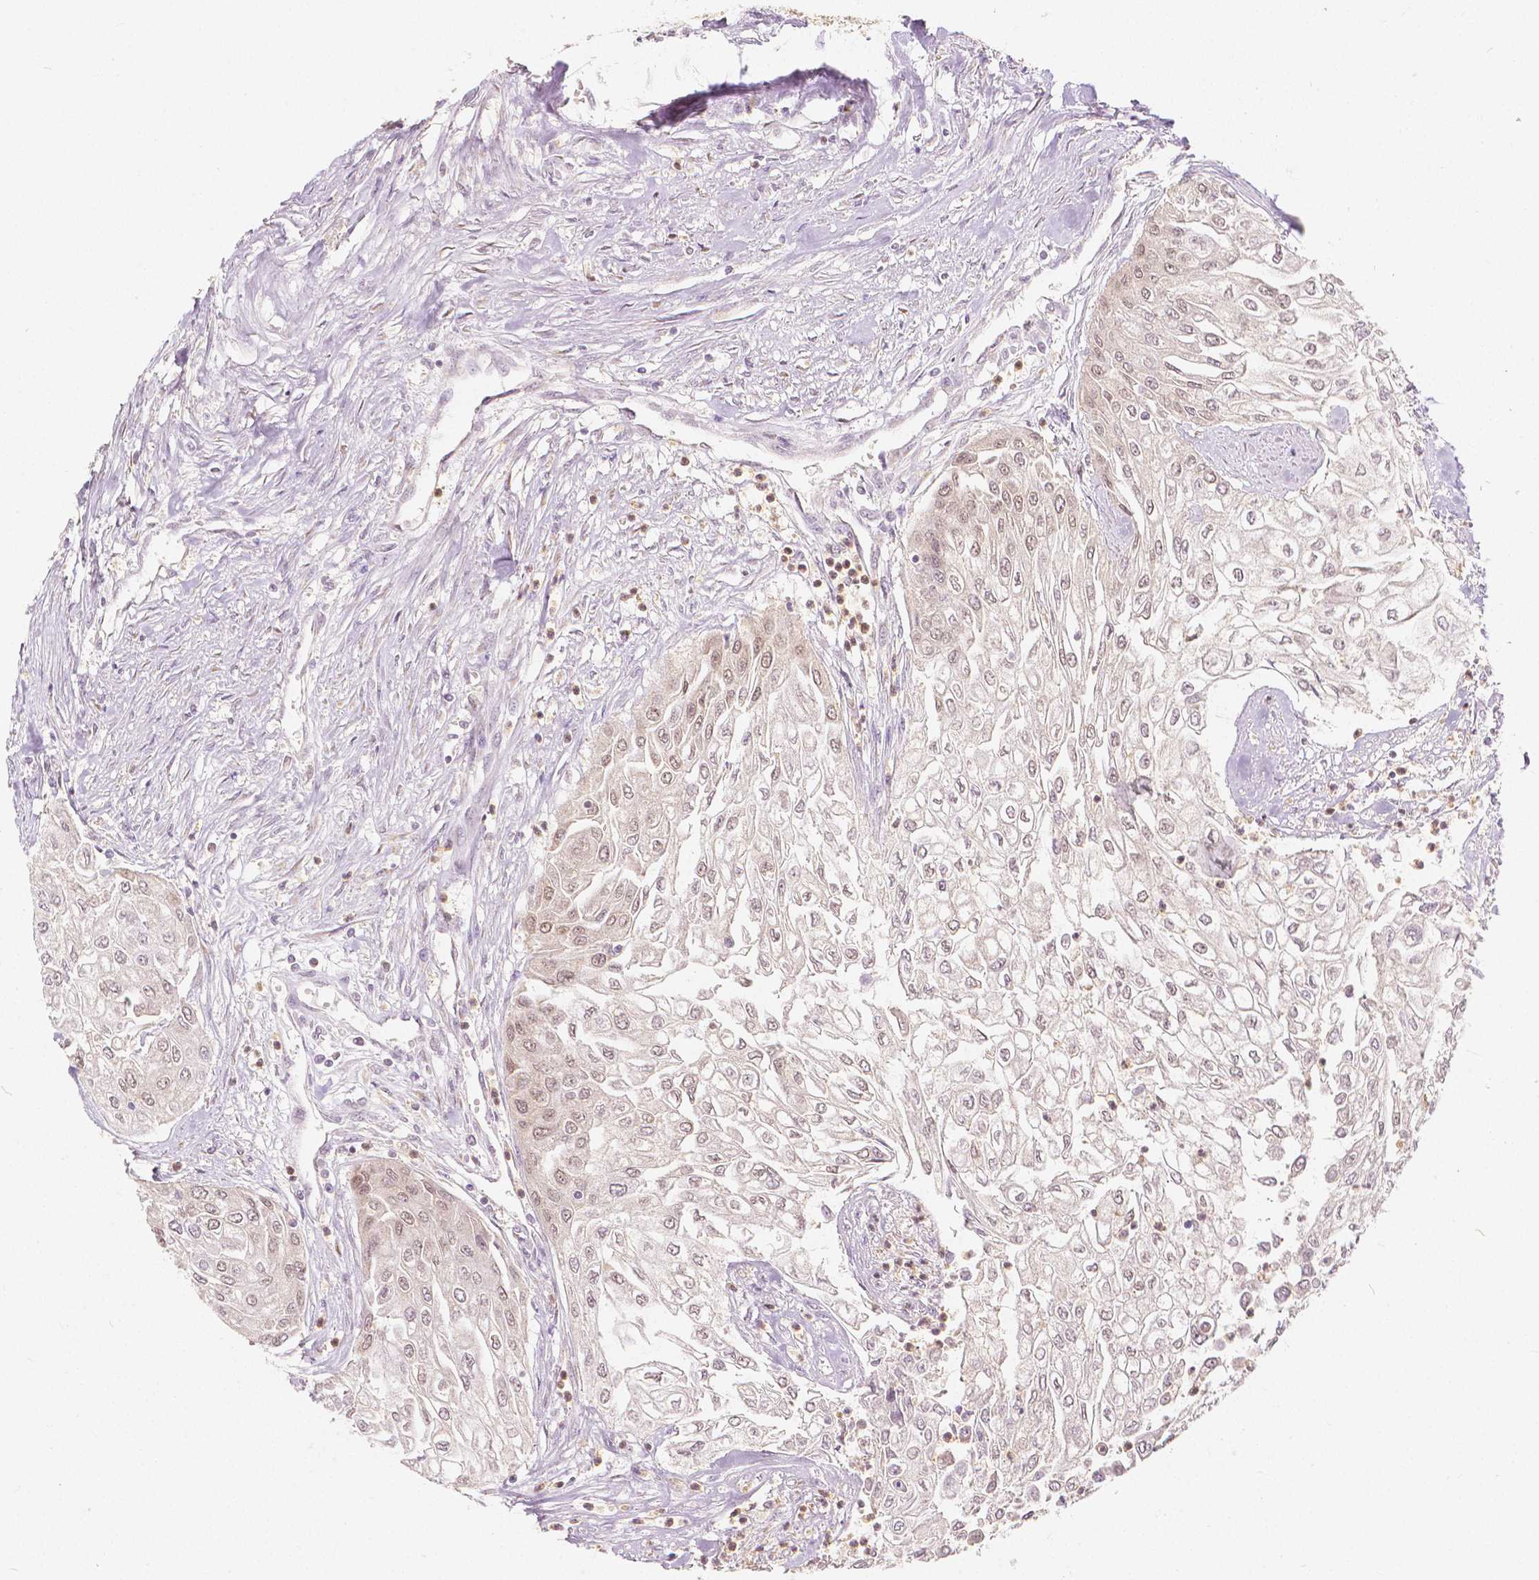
{"staining": {"intensity": "weak", "quantity": "<25%", "location": "nuclear"}, "tissue": "urothelial cancer", "cell_type": "Tumor cells", "image_type": "cancer", "snomed": [{"axis": "morphology", "description": "Urothelial carcinoma, High grade"}, {"axis": "topography", "description": "Urinary bladder"}], "caption": "Tumor cells are negative for brown protein staining in urothelial cancer.", "gene": "NAPRT", "patient": {"sex": "male", "age": 62}}